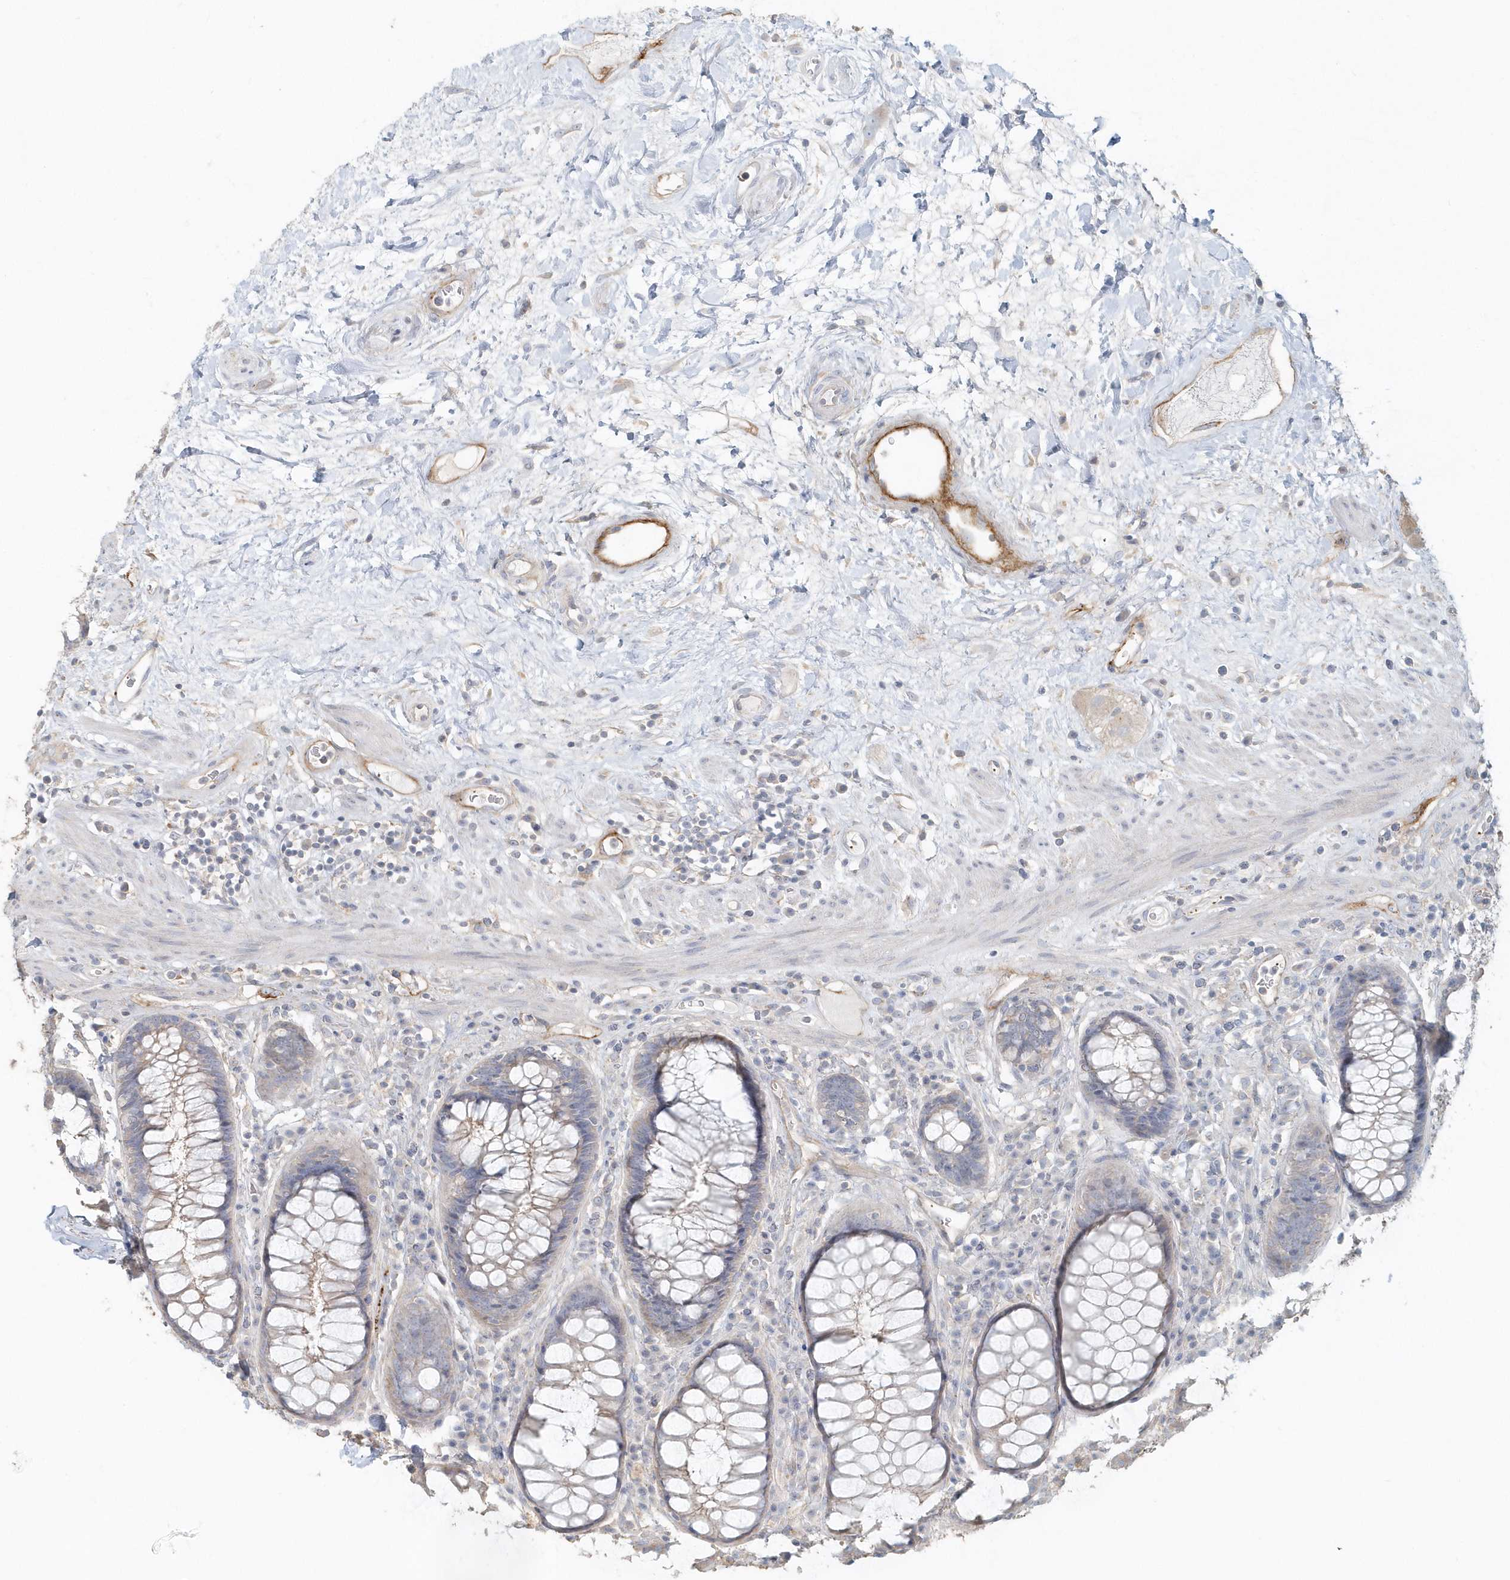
{"staining": {"intensity": "moderate", "quantity": "<25%", "location": "cytoplasmic/membranous"}, "tissue": "rectum", "cell_type": "Glandular cells", "image_type": "normal", "snomed": [{"axis": "morphology", "description": "Normal tissue, NOS"}, {"axis": "topography", "description": "Rectum"}], "caption": "A brown stain labels moderate cytoplasmic/membranous positivity of a protein in glandular cells of benign human rectum. Nuclei are stained in blue.", "gene": "MMRN1", "patient": {"sex": "male", "age": 64}}